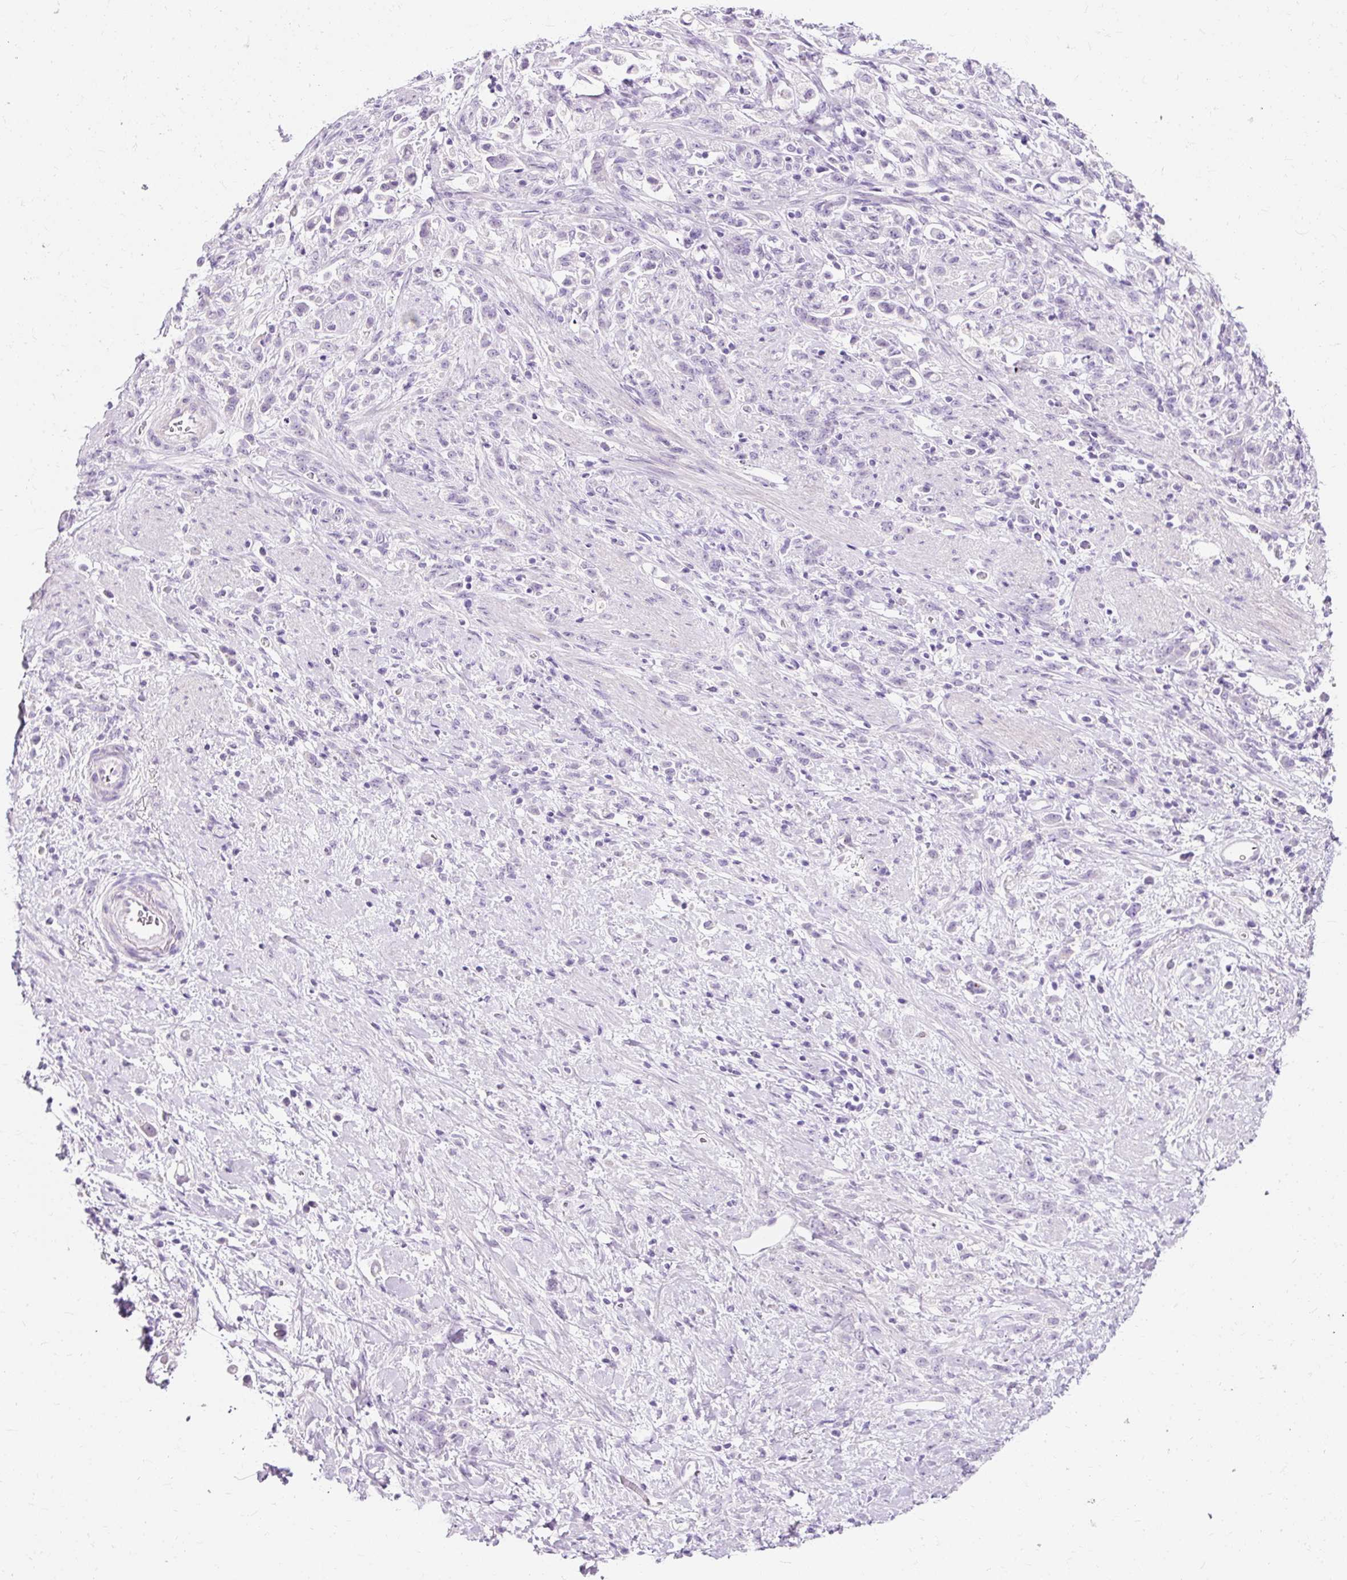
{"staining": {"intensity": "negative", "quantity": "none", "location": "none"}, "tissue": "stomach cancer", "cell_type": "Tumor cells", "image_type": "cancer", "snomed": [{"axis": "morphology", "description": "Adenocarcinoma, NOS"}, {"axis": "topography", "description": "Stomach"}], "caption": "Stomach adenocarcinoma stained for a protein using immunohistochemistry (IHC) displays no positivity tumor cells.", "gene": "CLDN25", "patient": {"sex": "female", "age": 60}}